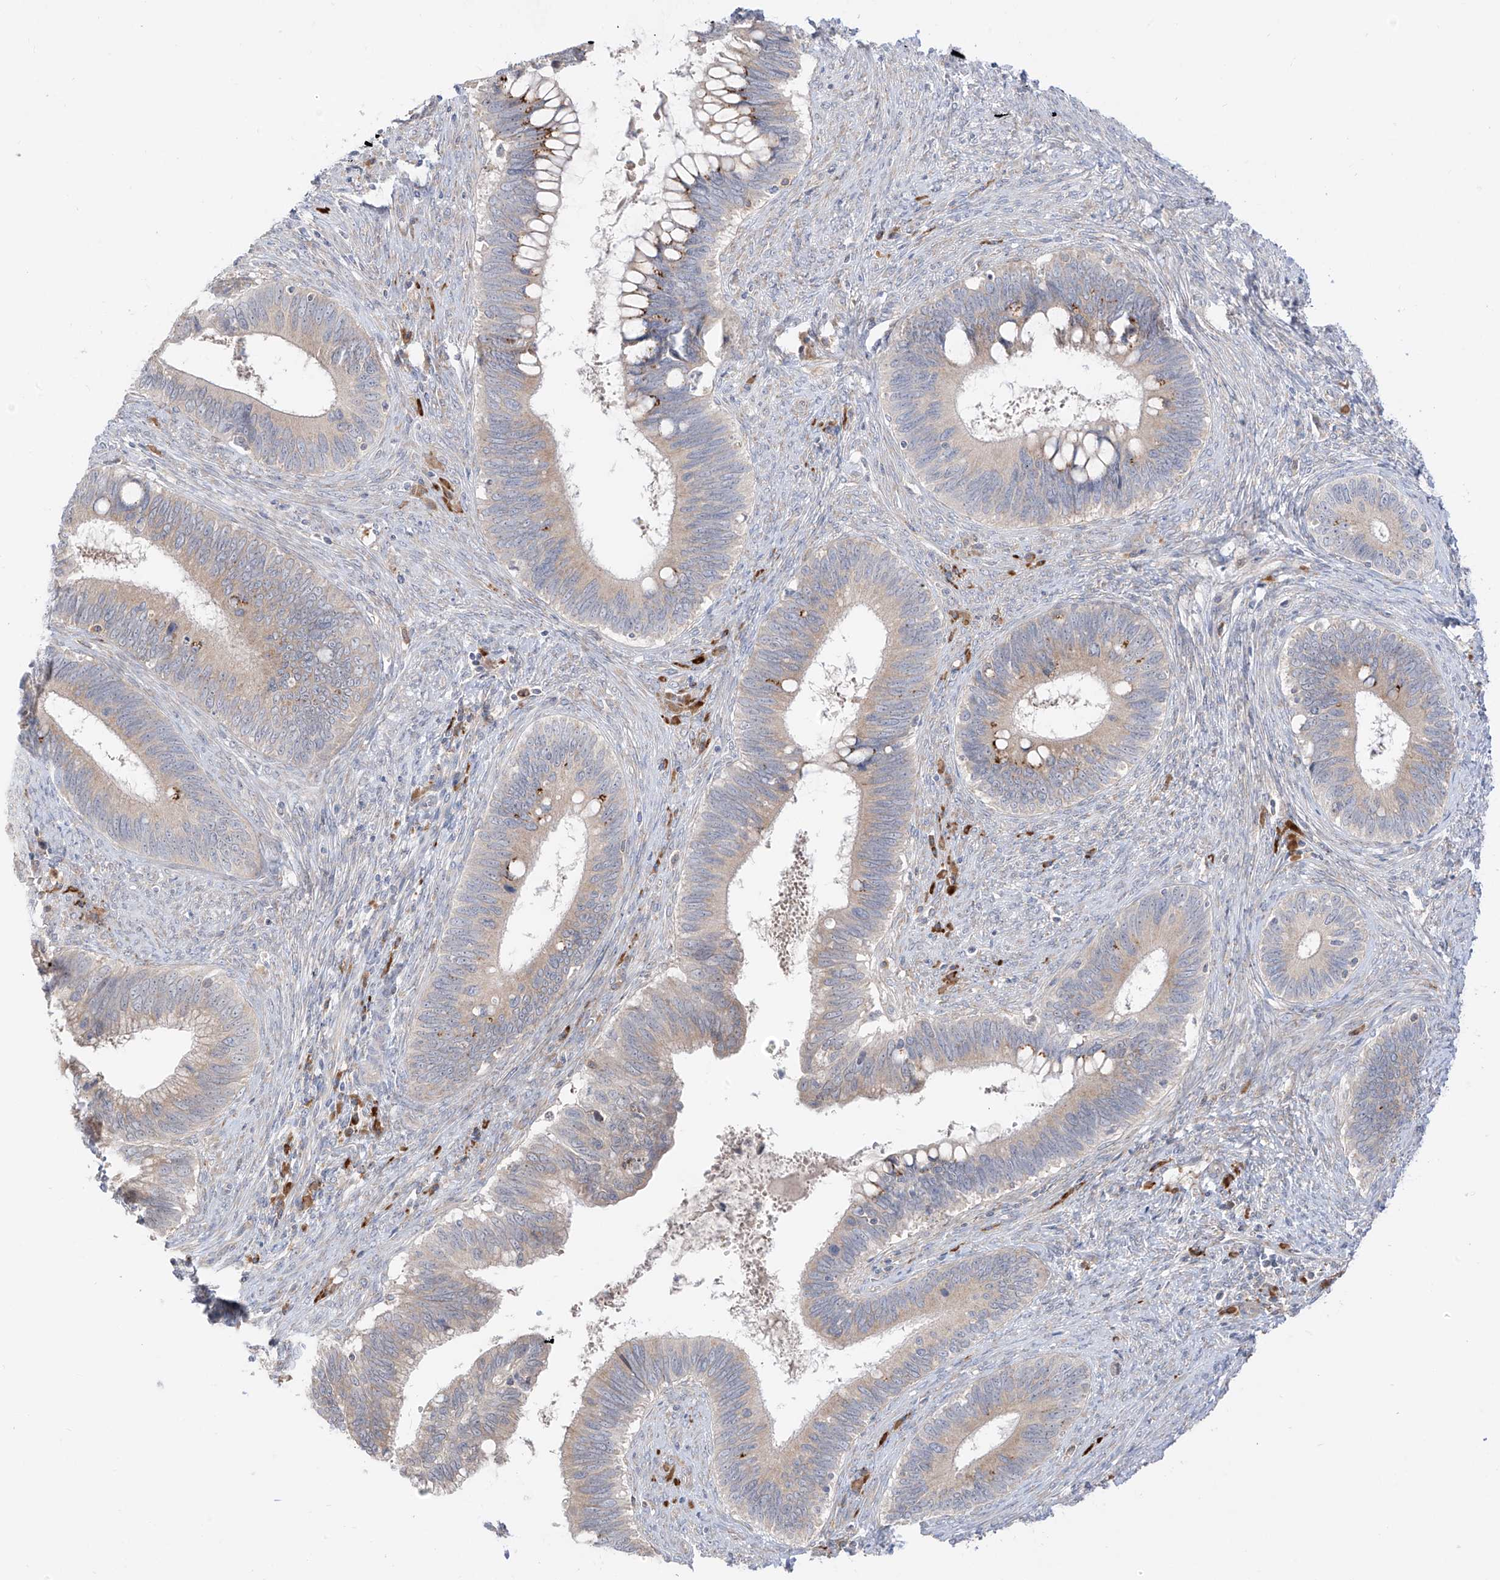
{"staining": {"intensity": "weak", "quantity": "25%-75%", "location": "cytoplasmic/membranous"}, "tissue": "cervical cancer", "cell_type": "Tumor cells", "image_type": "cancer", "snomed": [{"axis": "morphology", "description": "Adenocarcinoma, NOS"}, {"axis": "topography", "description": "Cervix"}], "caption": "Protein expression analysis of human adenocarcinoma (cervical) reveals weak cytoplasmic/membranous expression in about 25%-75% of tumor cells.", "gene": "SYTL3", "patient": {"sex": "female", "age": 42}}